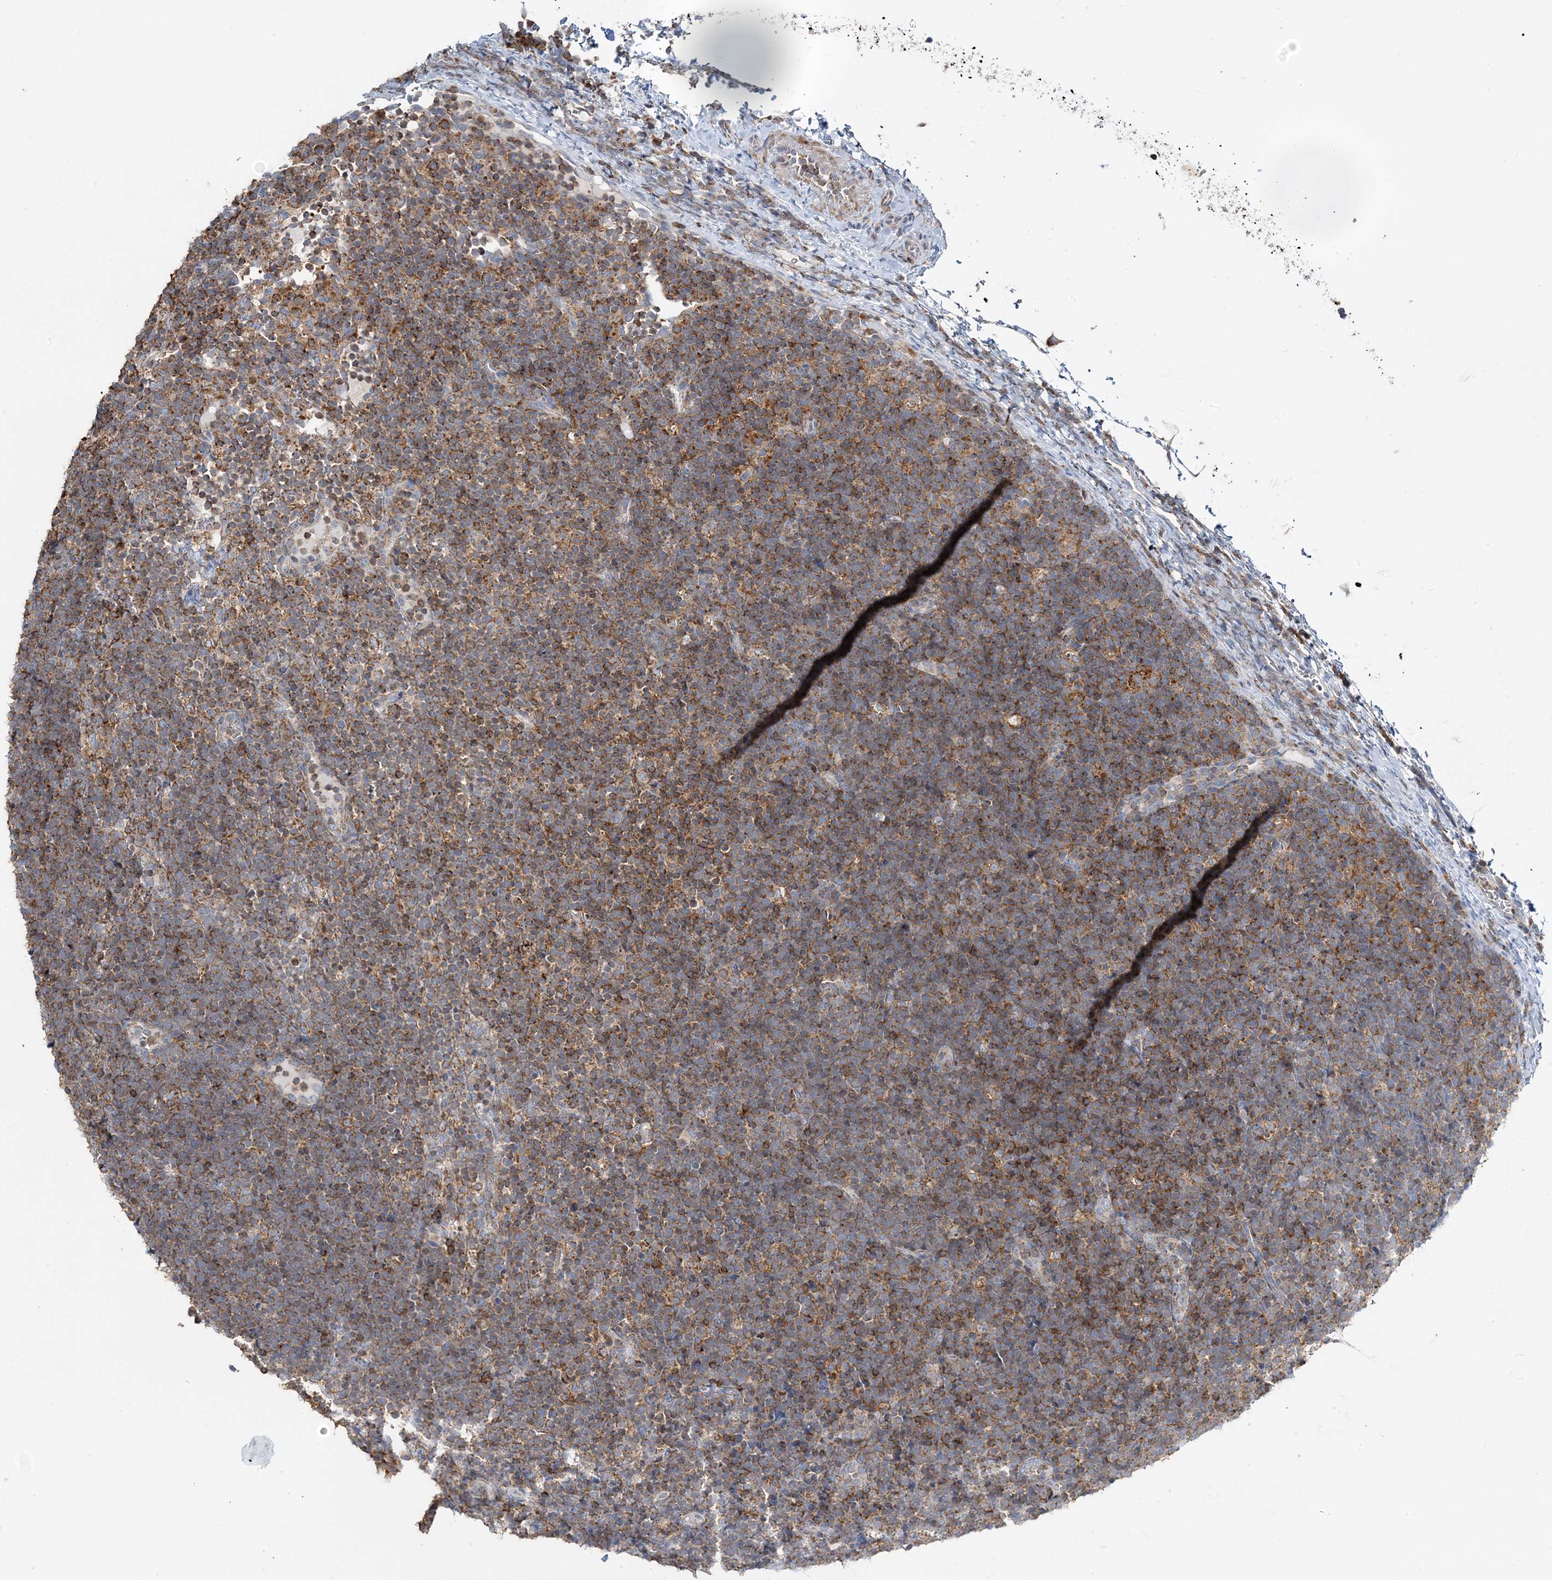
{"staining": {"intensity": "strong", "quantity": "25%-75%", "location": "cytoplasmic/membranous"}, "tissue": "lymphoma", "cell_type": "Tumor cells", "image_type": "cancer", "snomed": [{"axis": "morphology", "description": "Malignant lymphoma, non-Hodgkin's type, High grade"}, {"axis": "topography", "description": "Lymph node"}], "caption": "Human malignant lymphoma, non-Hodgkin's type (high-grade) stained with a brown dye exhibits strong cytoplasmic/membranous positive expression in approximately 25%-75% of tumor cells.", "gene": "TMLHE", "patient": {"sex": "male", "age": 13}}